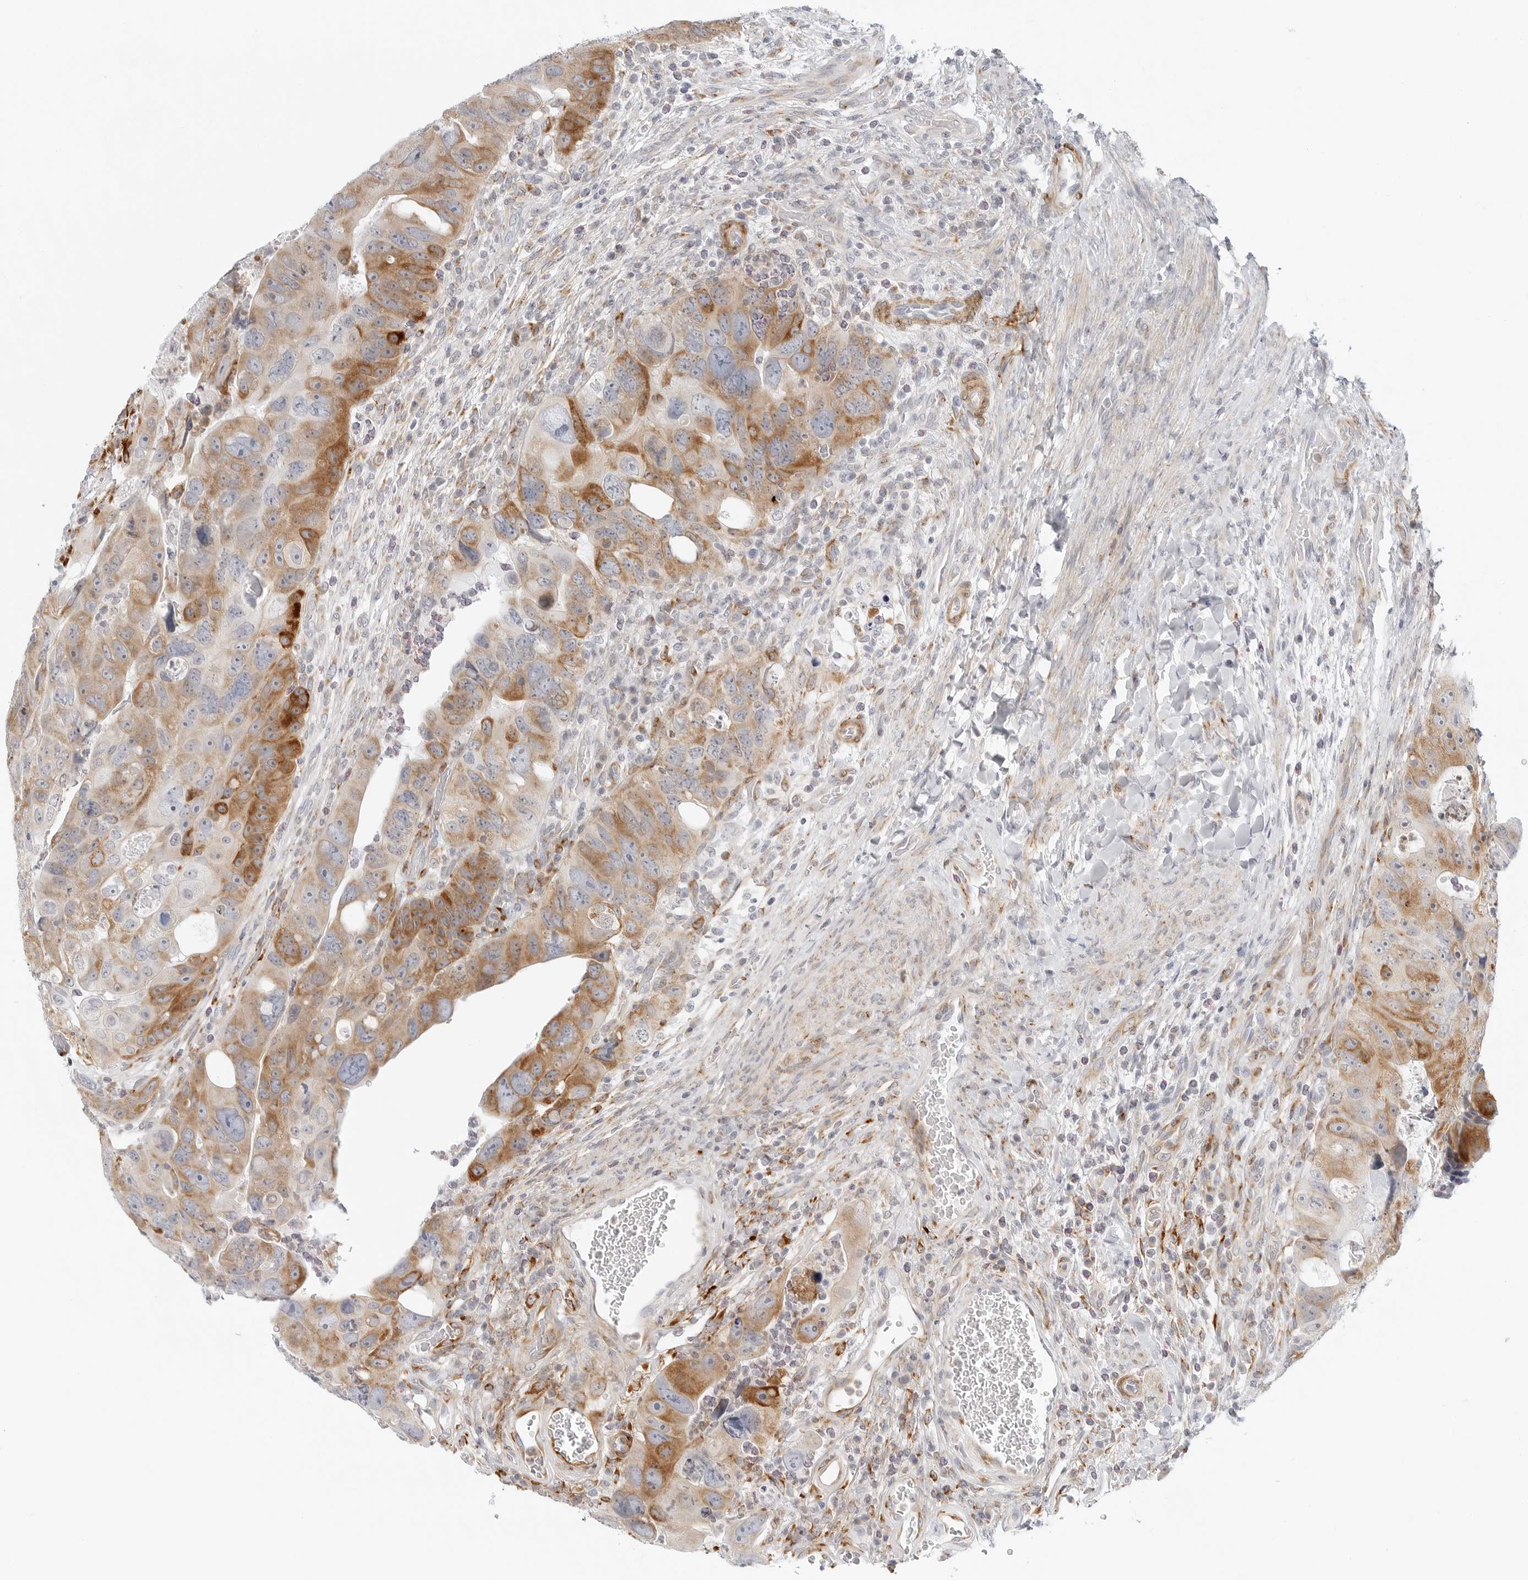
{"staining": {"intensity": "moderate", "quantity": ">75%", "location": "cytoplasmic/membranous"}, "tissue": "colorectal cancer", "cell_type": "Tumor cells", "image_type": "cancer", "snomed": [{"axis": "morphology", "description": "Adenocarcinoma, NOS"}, {"axis": "topography", "description": "Rectum"}], "caption": "The image demonstrates immunohistochemical staining of adenocarcinoma (colorectal). There is moderate cytoplasmic/membranous positivity is identified in approximately >75% of tumor cells.", "gene": "C1QTNF1", "patient": {"sex": "male", "age": 59}}